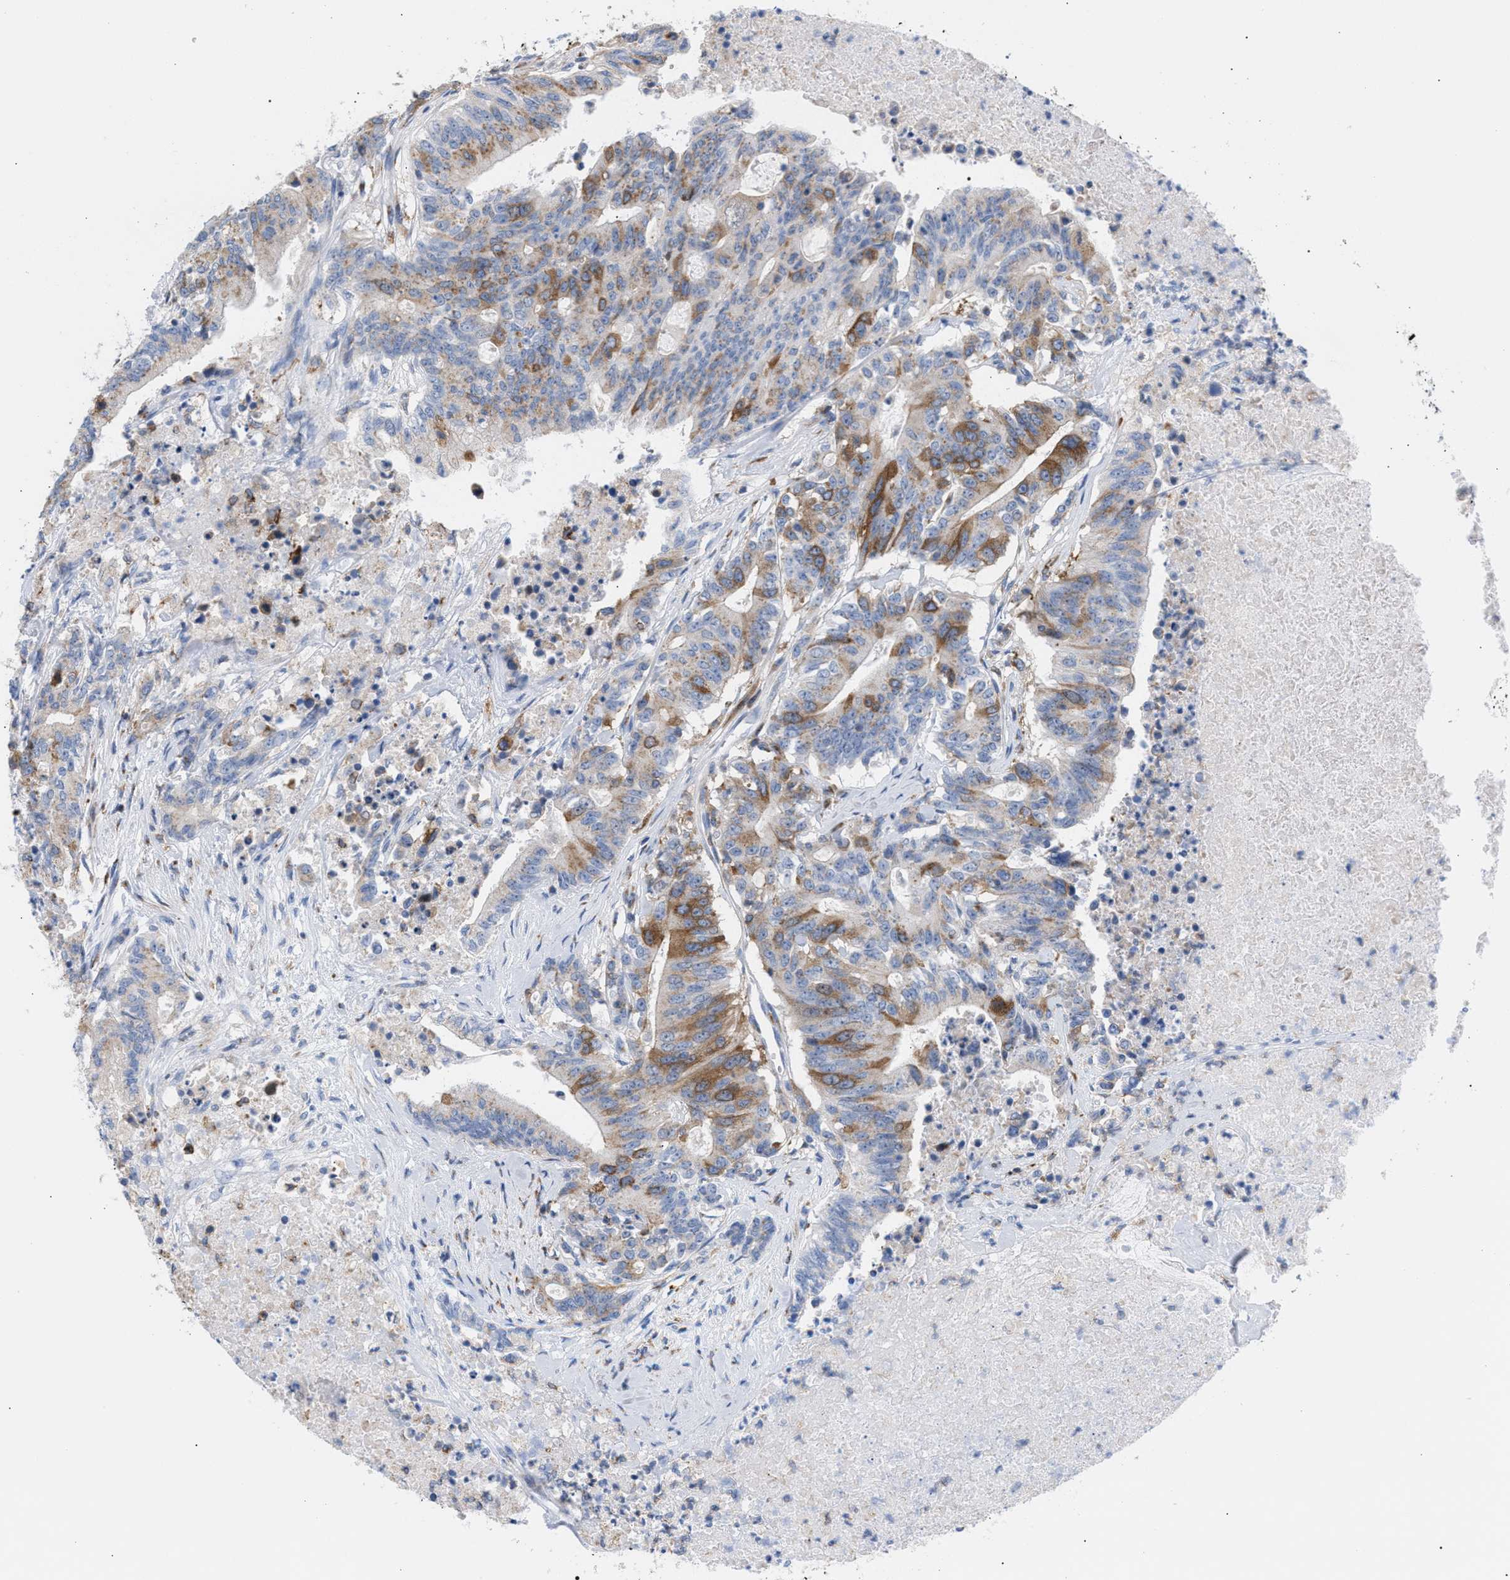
{"staining": {"intensity": "moderate", "quantity": "25%-75%", "location": "cytoplasmic/membranous"}, "tissue": "colorectal cancer", "cell_type": "Tumor cells", "image_type": "cancer", "snomed": [{"axis": "morphology", "description": "Adenocarcinoma, NOS"}, {"axis": "topography", "description": "Colon"}], "caption": "Approximately 25%-75% of tumor cells in colorectal cancer exhibit moderate cytoplasmic/membranous protein positivity as visualized by brown immunohistochemical staining.", "gene": "TACC3", "patient": {"sex": "female", "age": 77}}